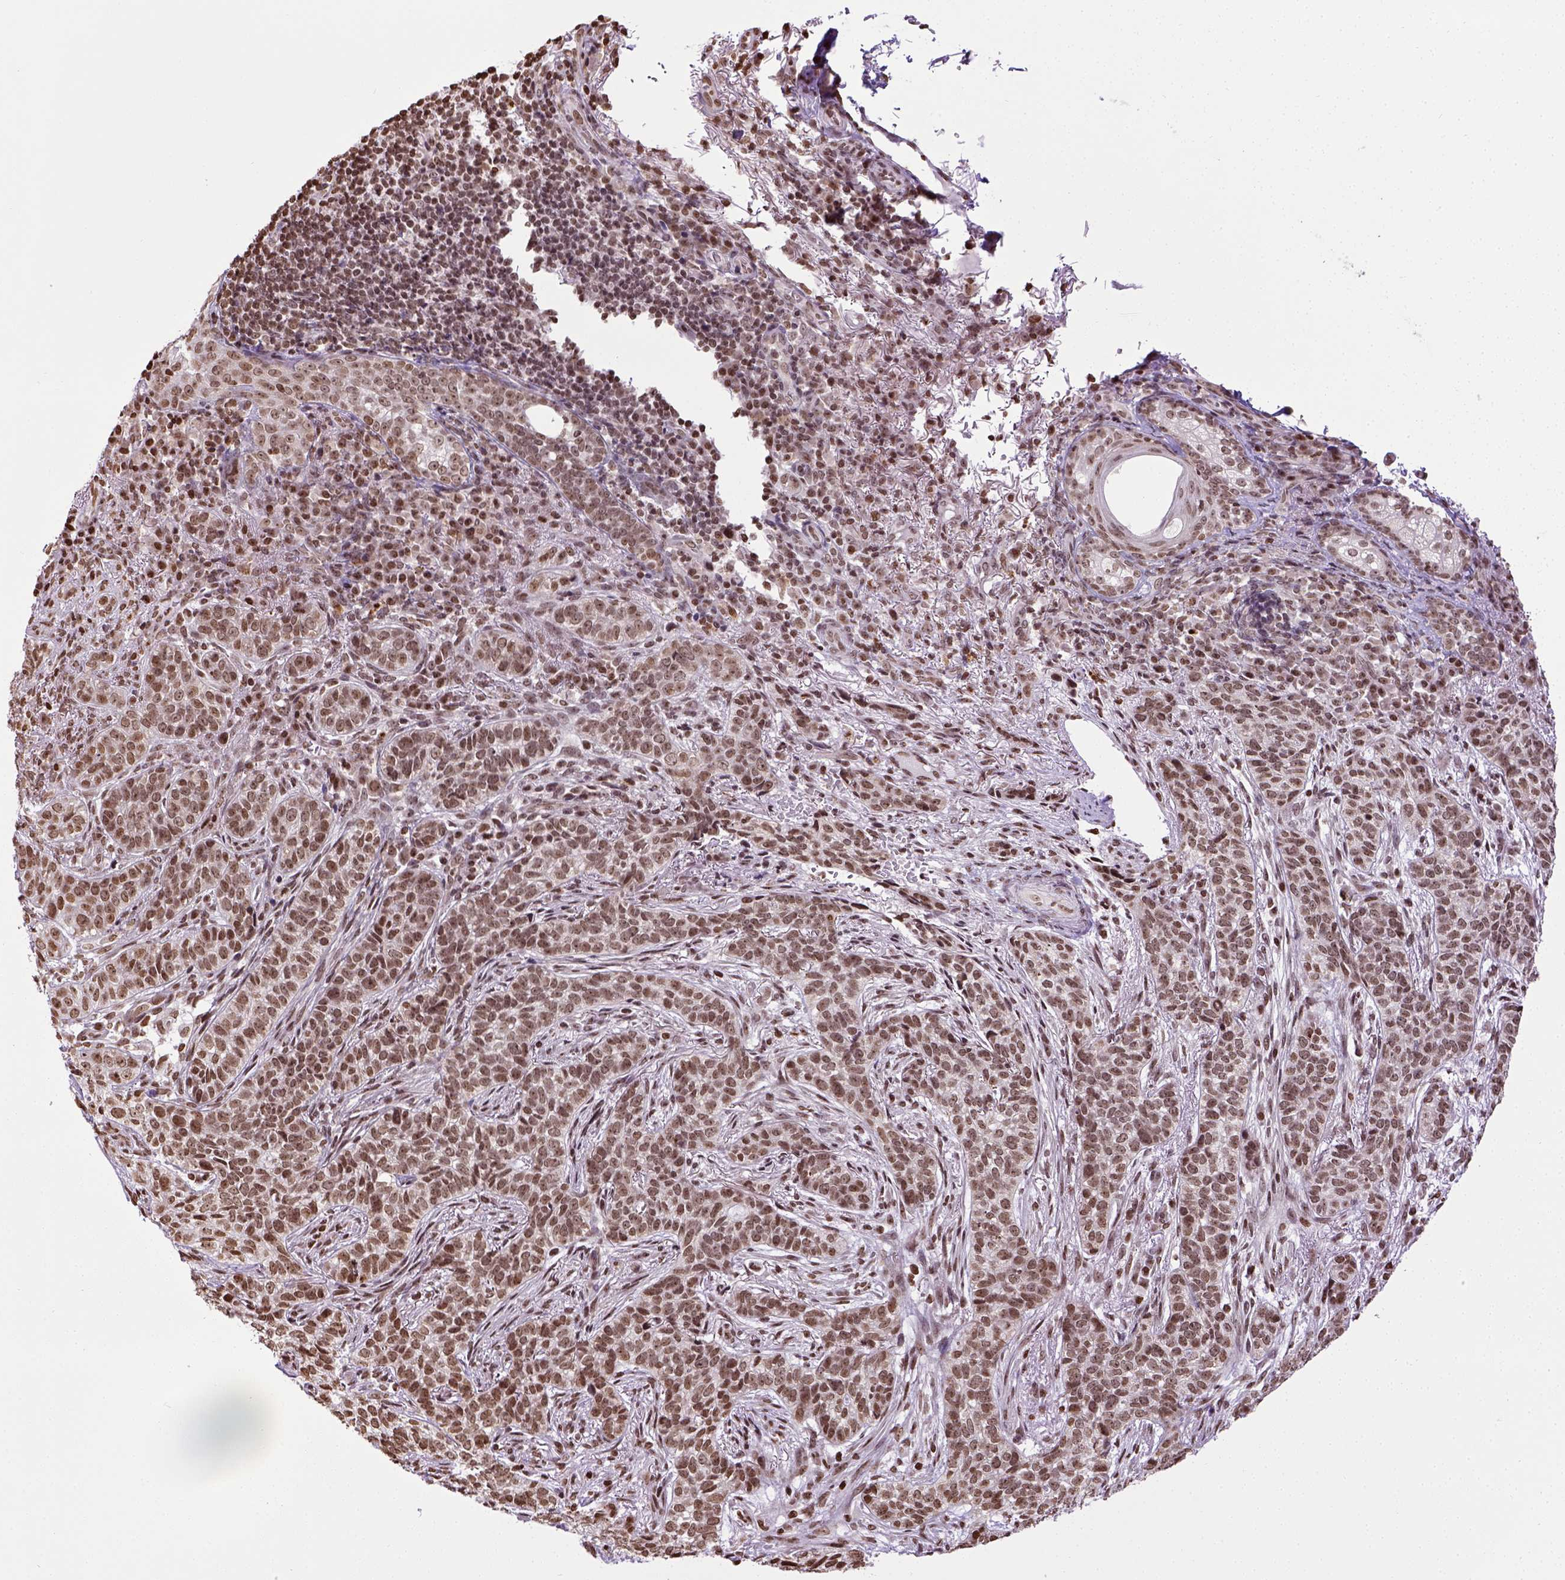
{"staining": {"intensity": "moderate", "quantity": ">75%", "location": "nuclear"}, "tissue": "skin cancer", "cell_type": "Tumor cells", "image_type": "cancer", "snomed": [{"axis": "morphology", "description": "Basal cell carcinoma"}, {"axis": "topography", "description": "Skin"}], "caption": "A medium amount of moderate nuclear expression is seen in about >75% of tumor cells in basal cell carcinoma (skin) tissue. The staining was performed using DAB, with brown indicating positive protein expression. Nuclei are stained blue with hematoxylin.", "gene": "ZNF75D", "patient": {"sex": "female", "age": 69}}